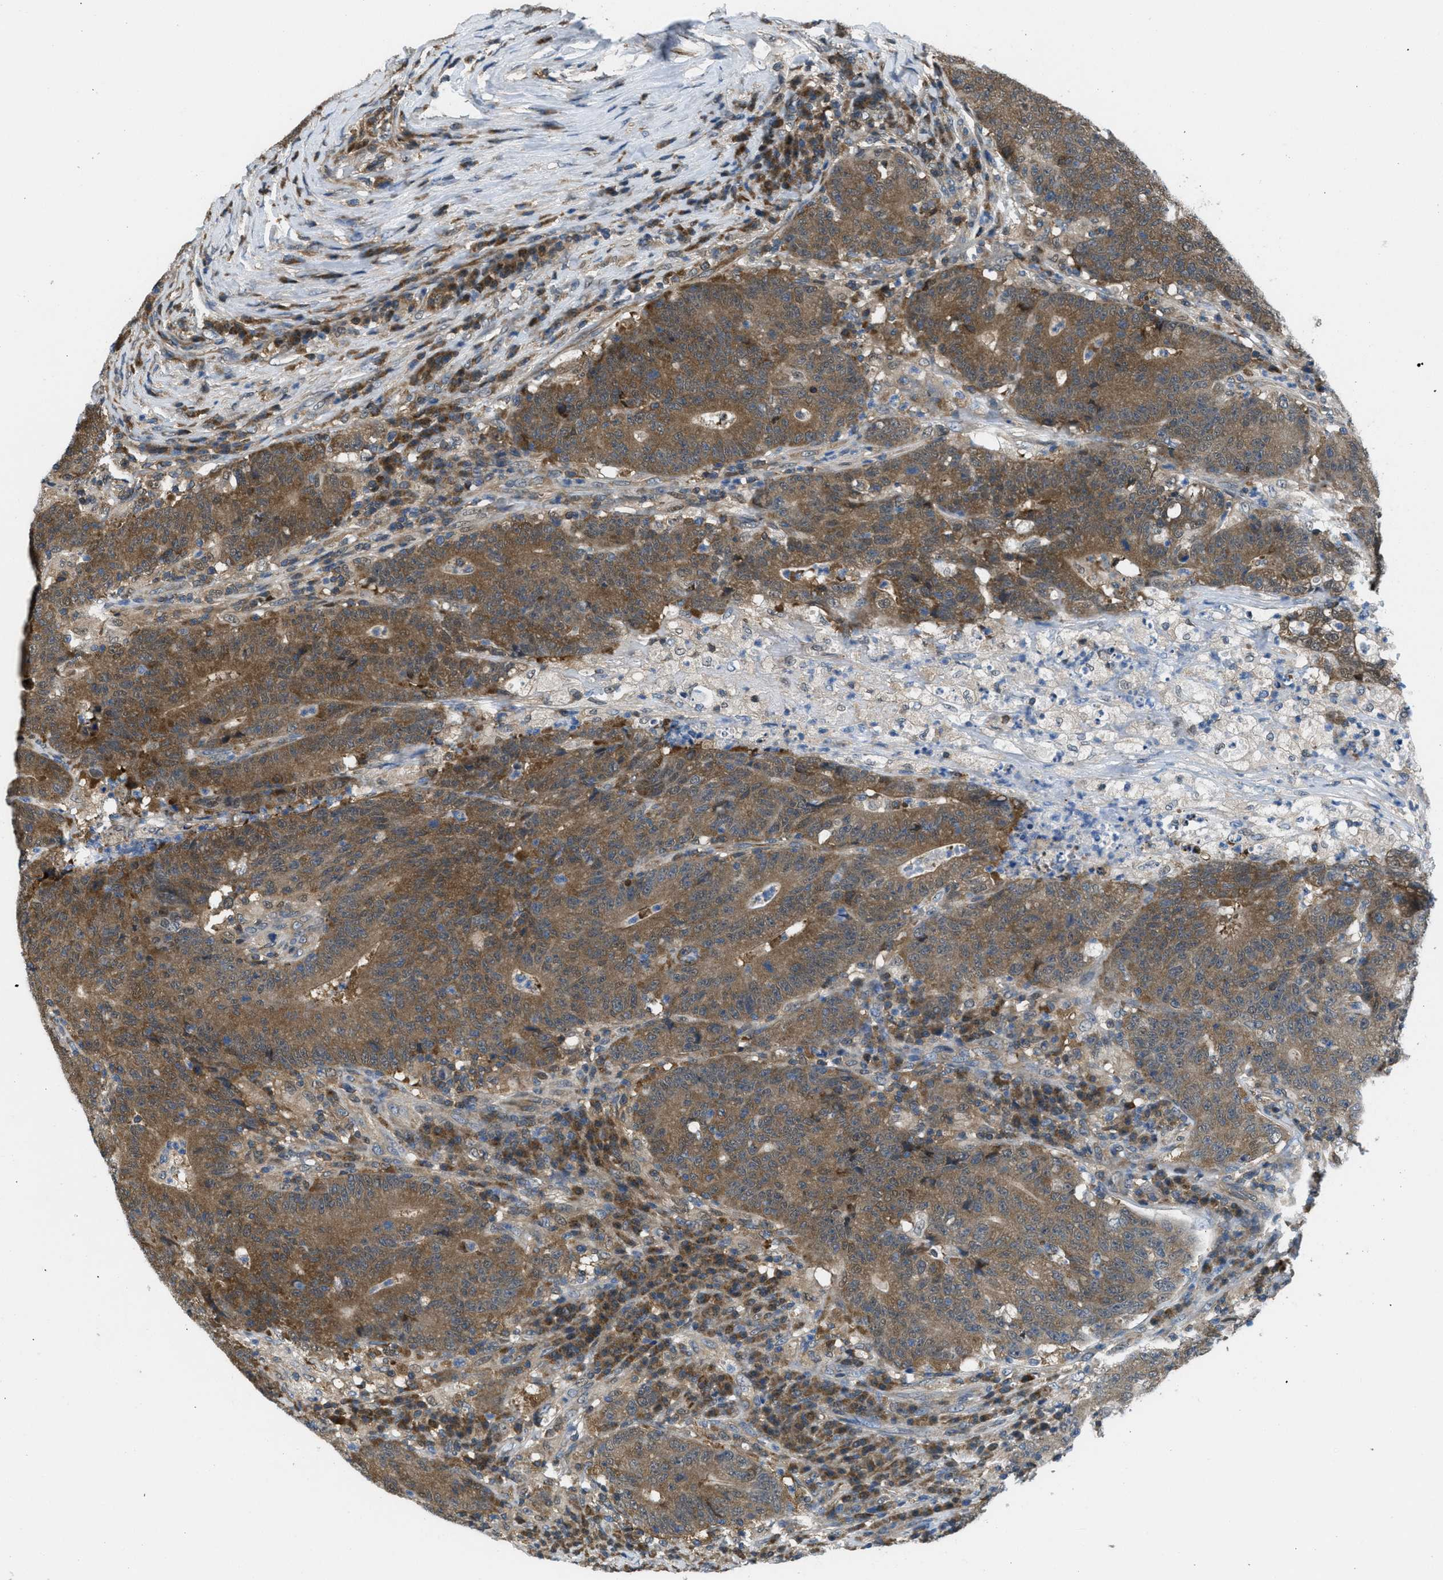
{"staining": {"intensity": "moderate", "quantity": ">75%", "location": "cytoplasmic/membranous"}, "tissue": "colorectal cancer", "cell_type": "Tumor cells", "image_type": "cancer", "snomed": [{"axis": "morphology", "description": "Normal tissue, NOS"}, {"axis": "morphology", "description": "Adenocarcinoma, NOS"}, {"axis": "topography", "description": "Colon"}], "caption": "DAB immunohistochemical staining of human adenocarcinoma (colorectal) demonstrates moderate cytoplasmic/membranous protein positivity in approximately >75% of tumor cells. The staining was performed using DAB (3,3'-diaminobenzidine) to visualize the protein expression in brown, while the nuclei were stained in blue with hematoxylin (Magnification: 20x).", "gene": "PIP5K1C", "patient": {"sex": "female", "age": 75}}